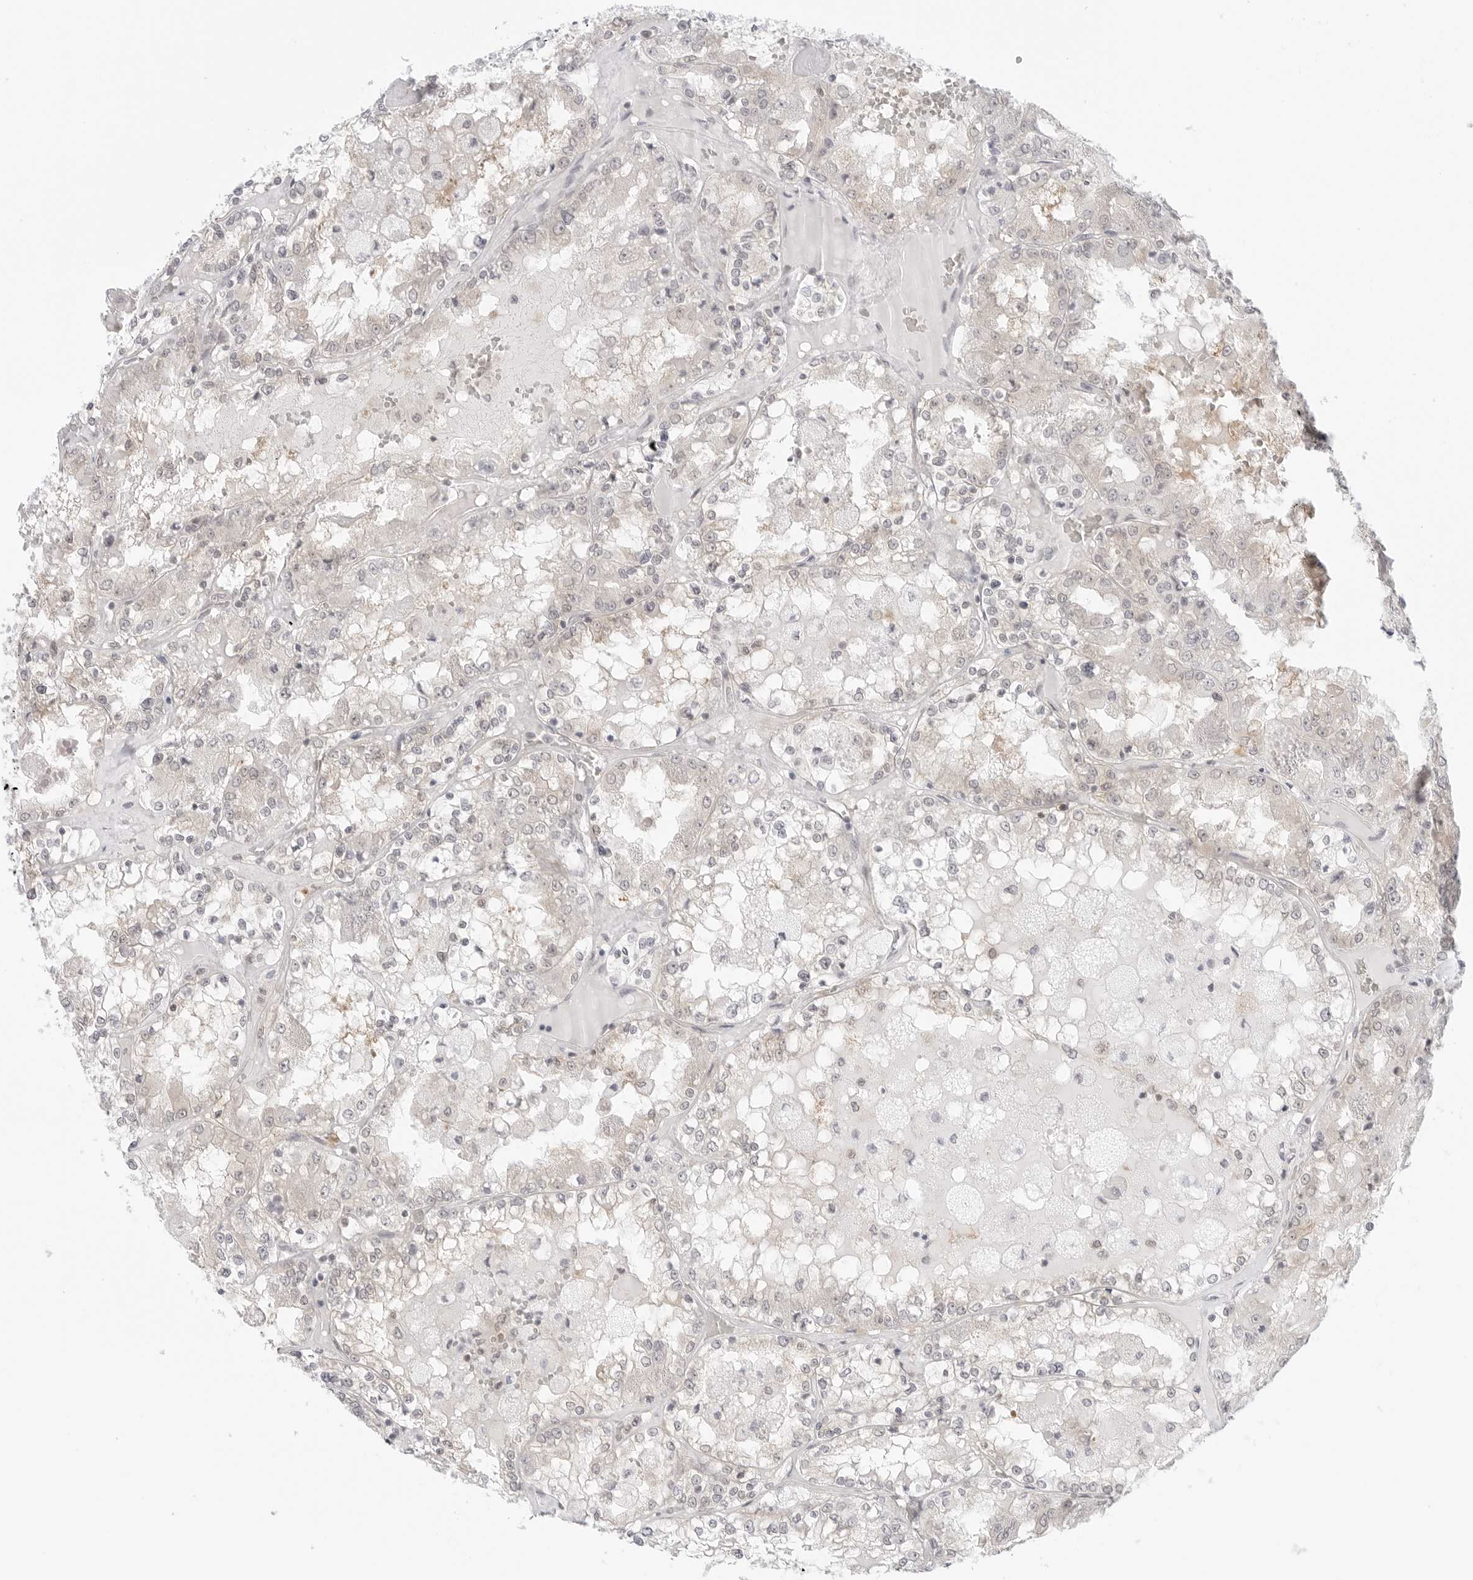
{"staining": {"intensity": "negative", "quantity": "none", "location": "none"}, "tissue": "renal cancer", "cell_type": "Tumor cells", "image_type": "cancer", "snomed": [{"axis": "morphology", "description": "Adenocarcinoma, NOS"}, {"axis": "topography", "description": "Kidney"}], "caption": "Renal adenocarcinoma was stained to show a protein in brown. There is no significant expression in tumor cells.", "gene": "NUDC", "patient": {"sex": "female", "age": 56}}